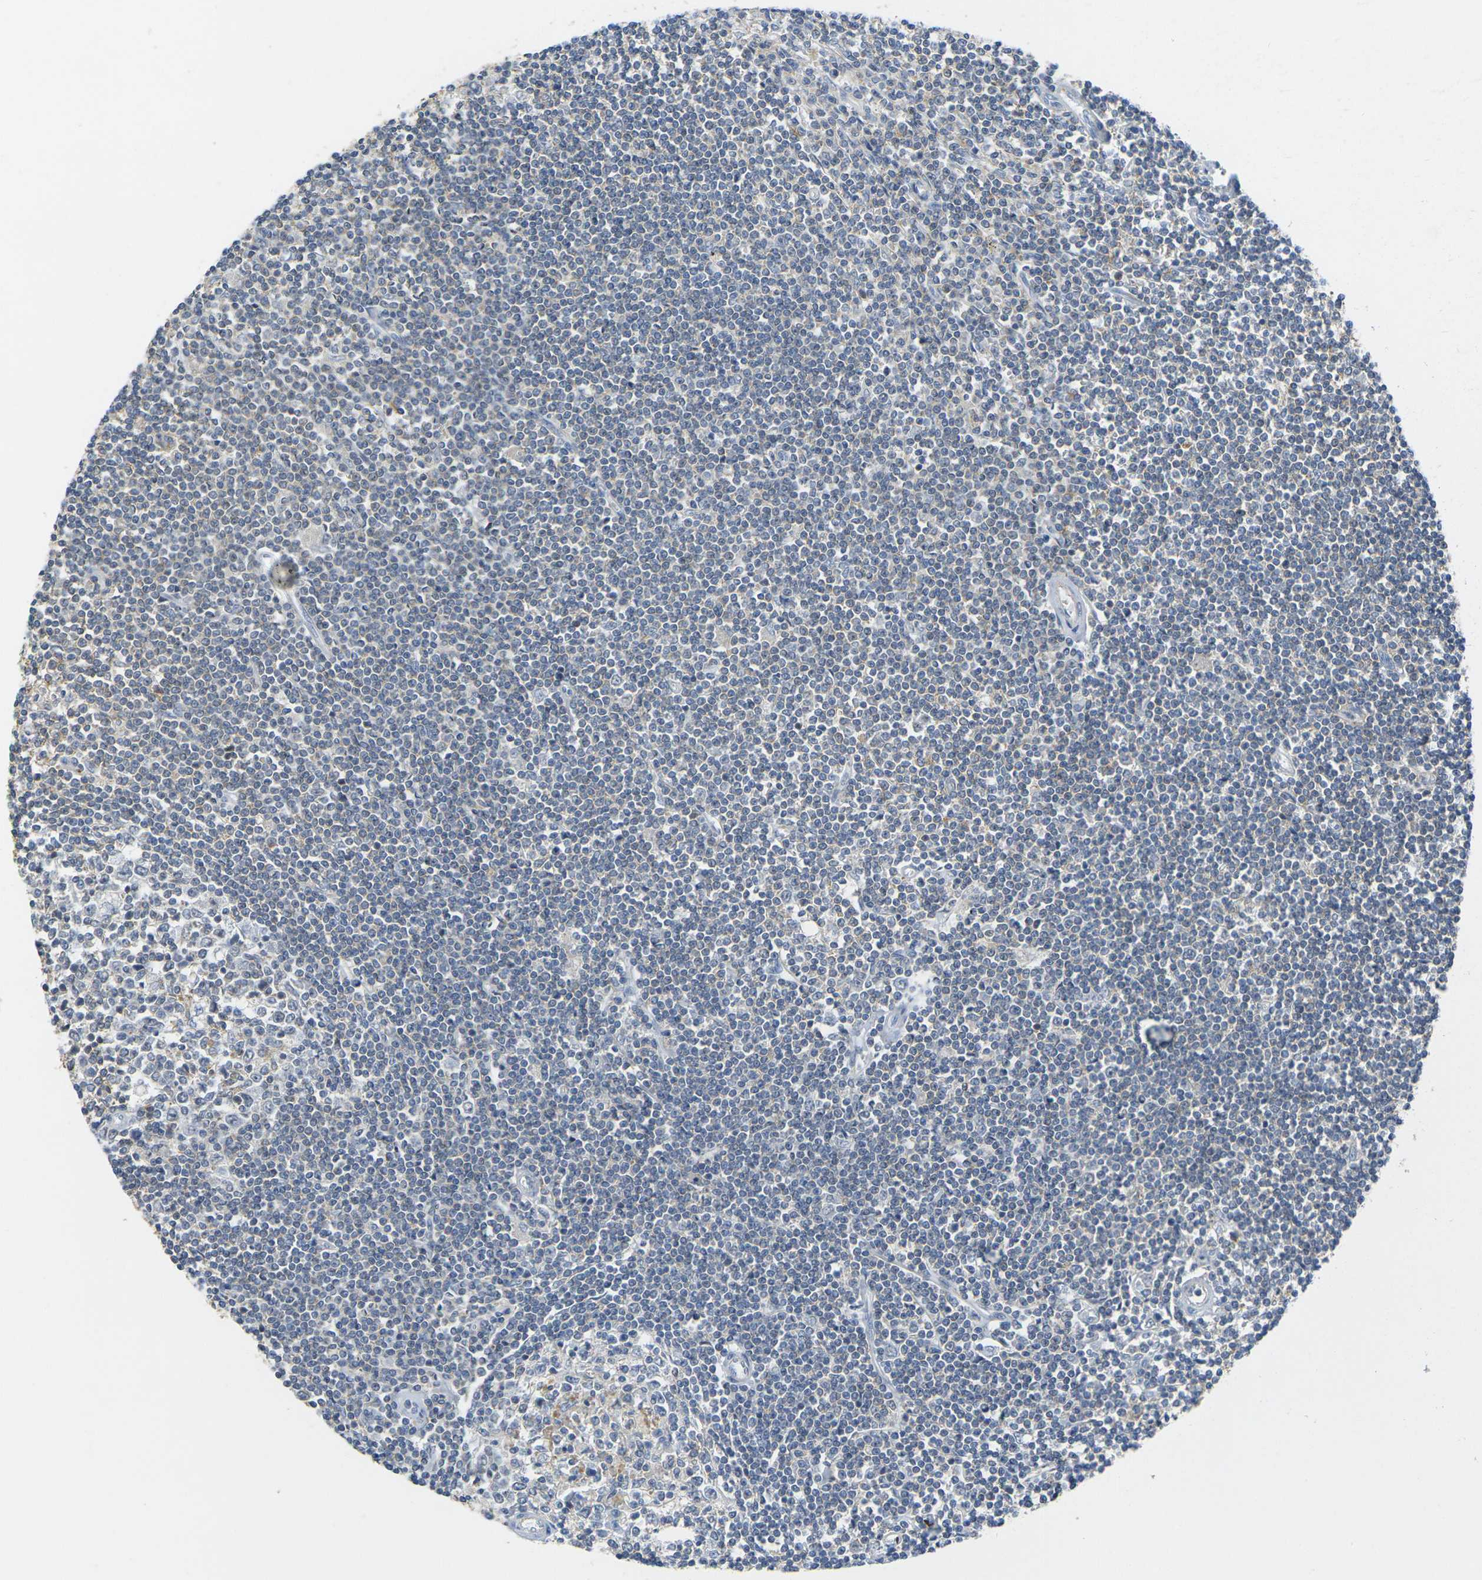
{"staining": {"intensity": "negative", "quantity": "none", "location": "none"}, "tissue": "lymphoma", "cell_type": "Tumor cells", "image_type": "cancer", "snomed": [{"axis": "morphology", "description": "Malignant lymphoma, non-Hodgkin's type, Low grade"}, {"axis": "topography", "description": "Spleen"}], "caption": "Immunohistochemistry photomicrograph of lymphoma stained for a protein (brown), which shows no positivity in tumor cells. (DAB (3,3'-diaminobenzidine) immunohistochemistry (IHC) with hematoxylin counter stain).", "gene": "OTOF", "patient": {"sex": "male", "age": 76}}